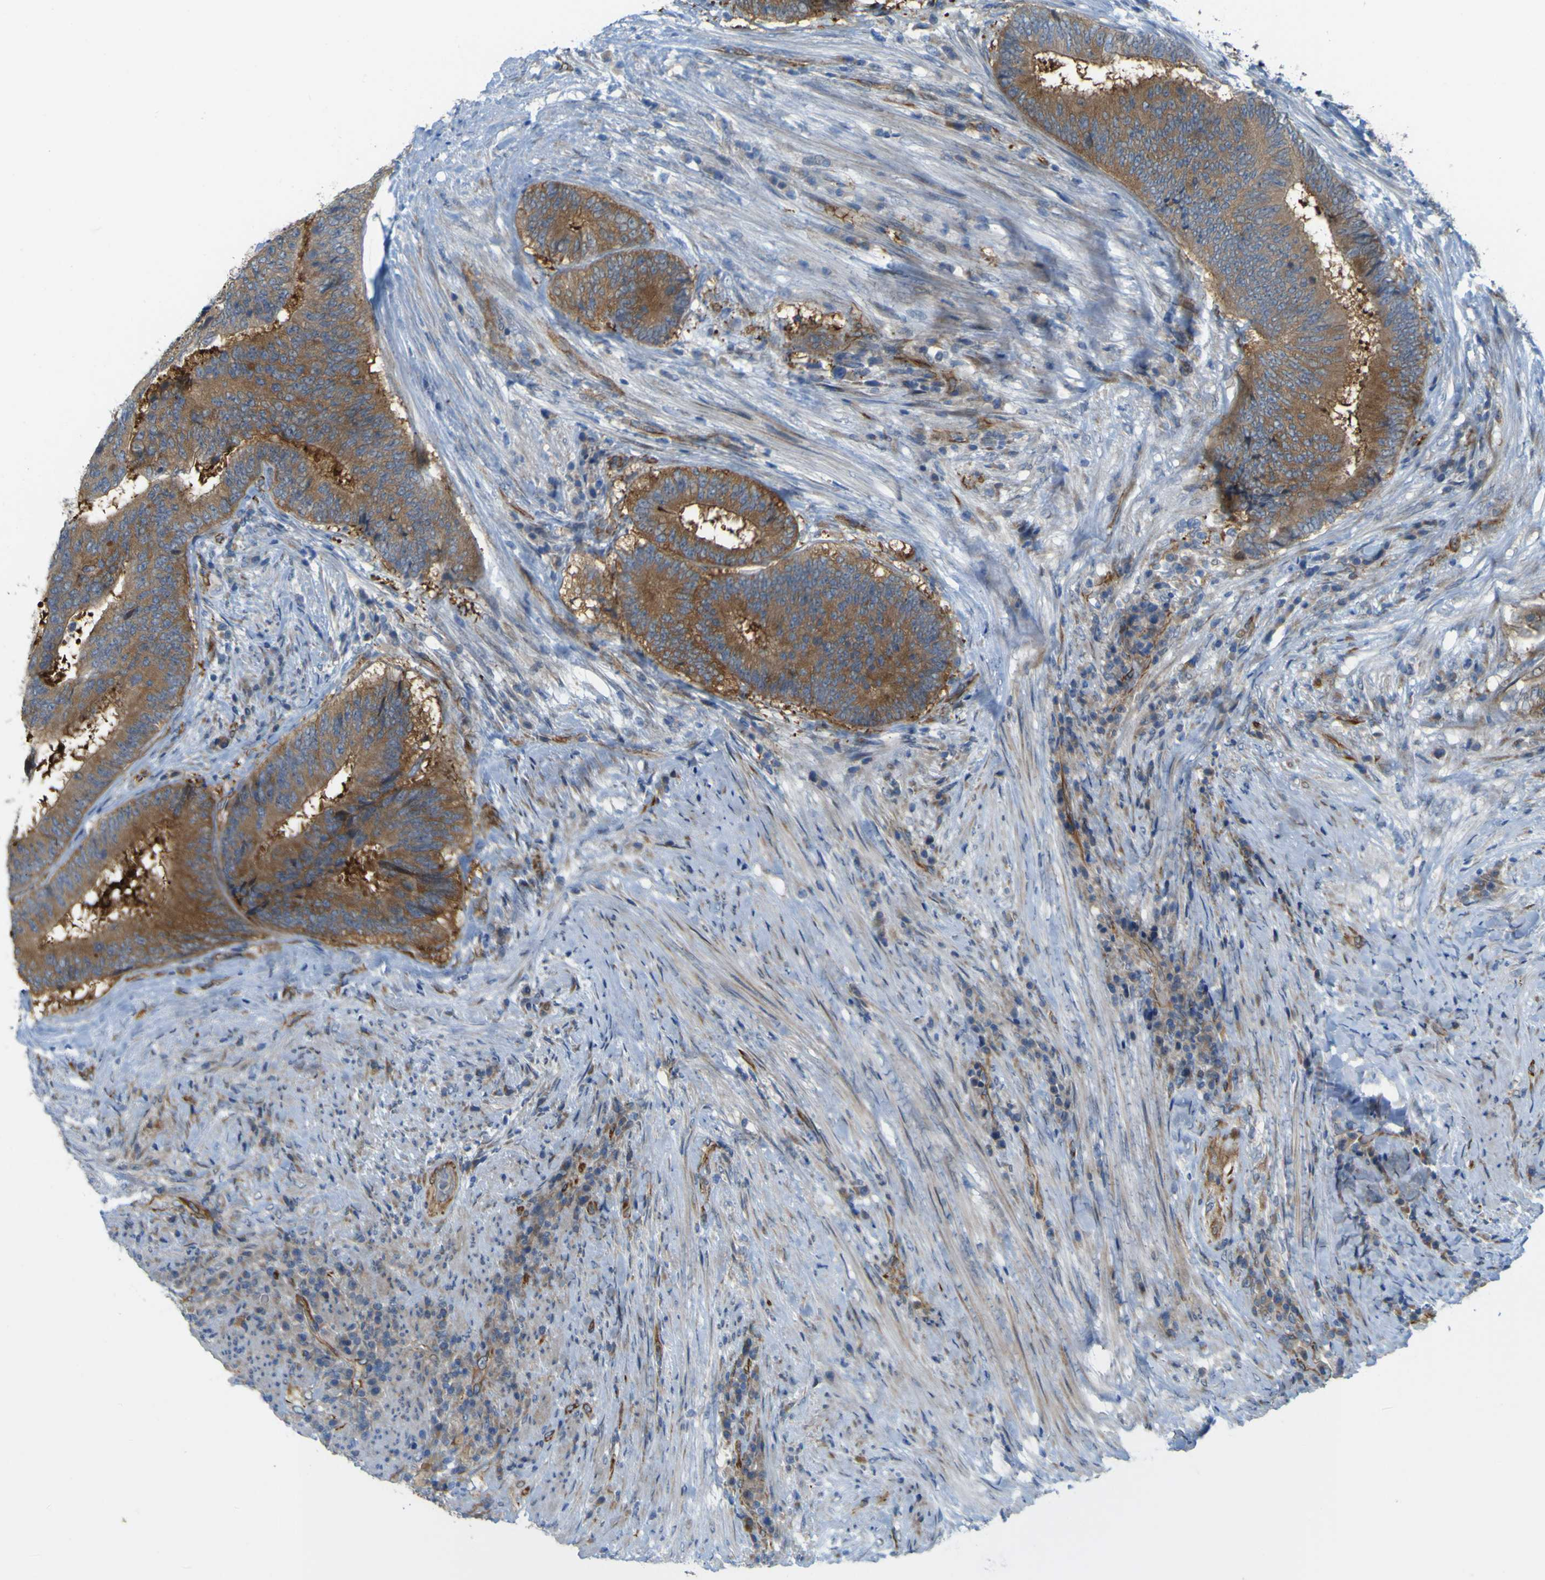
{"staining": {"intensity": "moderate", "quantity": ">75%", "location": "cytoplasmic/membranous"}, "tissue": "colorectal cancer", "cell_type": "Tumor cells", "image_type": "cancer", "snomed": [{"axis": "morphology", "description": "Adenocarcinoma, NOS"}, {"axis": "topography", "description": "Rectum"}], "caption": "Adenocarcinoma (colorectal) stained with immunohistochemistry (IHC) reveals moderate cytoplasmic/membranous positivity in about >75% of tumor cells.", "gene": "JPH1", "patient": {"sex": "male", "age": 72}}